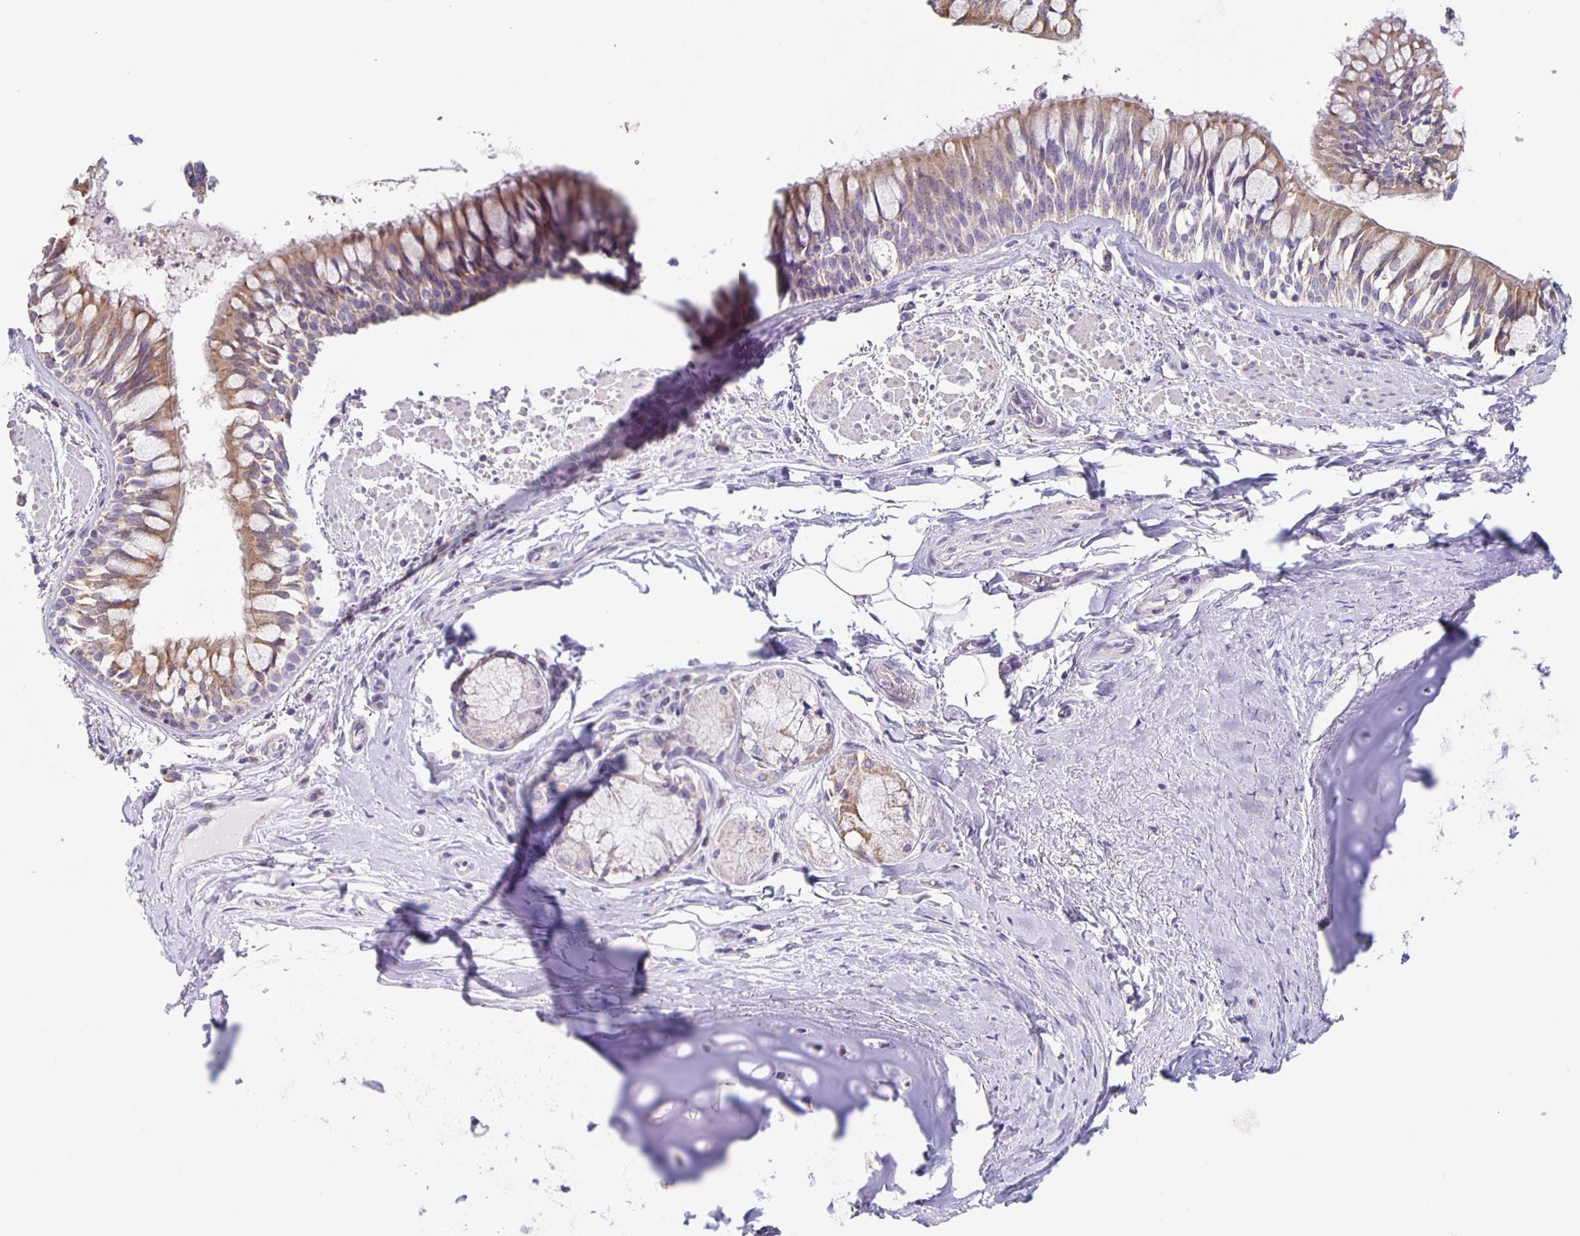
{"staining": {"intensity": "negative", "quantity": "none", "location": "none"}, "tissue": "adipose tissue", "cell_type": "Adipocytes", "image_type": "normal", "snomed": [{"axis": "morphology", "description": "Normal tissue, NOS"}, {"axis": "topography", "description": "Cartilage tissue"}, {"axis": "topography", "description": "Bronchus"}], "caption": "The immunohistochemistry micrograph has no significant staining in adipocytes of adipose tissue. (DAB IHC with hematoxylin counter stain).", "gene": "TPPP", "patient": {"sex": "male", "age": 64}}